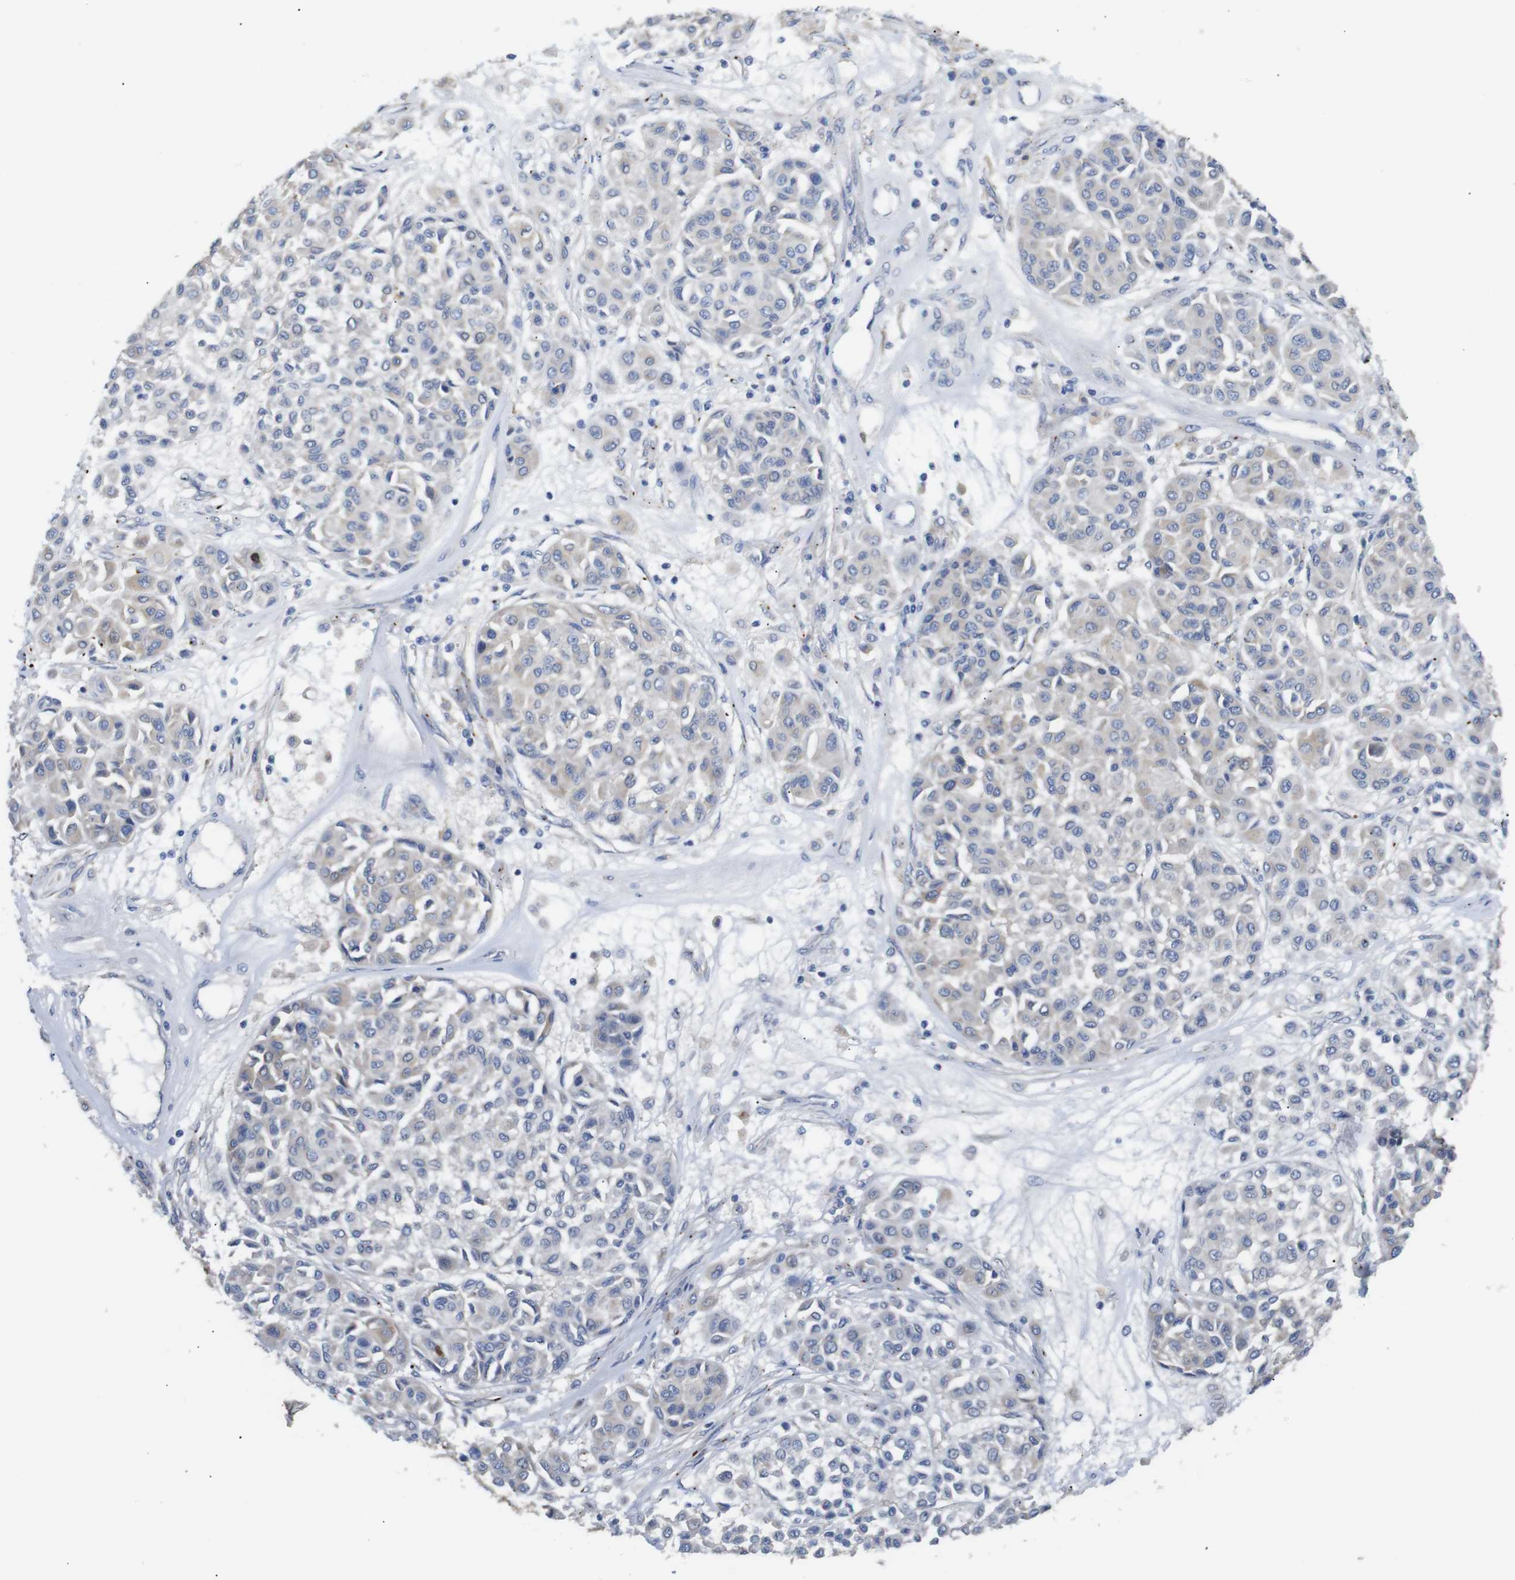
{"staining": {"intensity": "weak", "quantity": "25%-75%", "location": "cytoplasmic/membranous"}, "tissue": "melanoma", "cell_type": "Tumor cells", "image_type": "cancer", "snomed": [{"axis": "morphology", "description": "Malignant melanoma, Metastatic site"}, {"axis": "topography", "description": "Soft tissue"}], "caption": "Human malignant melanoma (metastatic site) stained with a brown dye demonstrates weak cytoplasmic/membranous positive staining in about 25%-75% of tumor cells.", "gene": "ALOX15", "patient": {"sex": "male", "age": 41}}